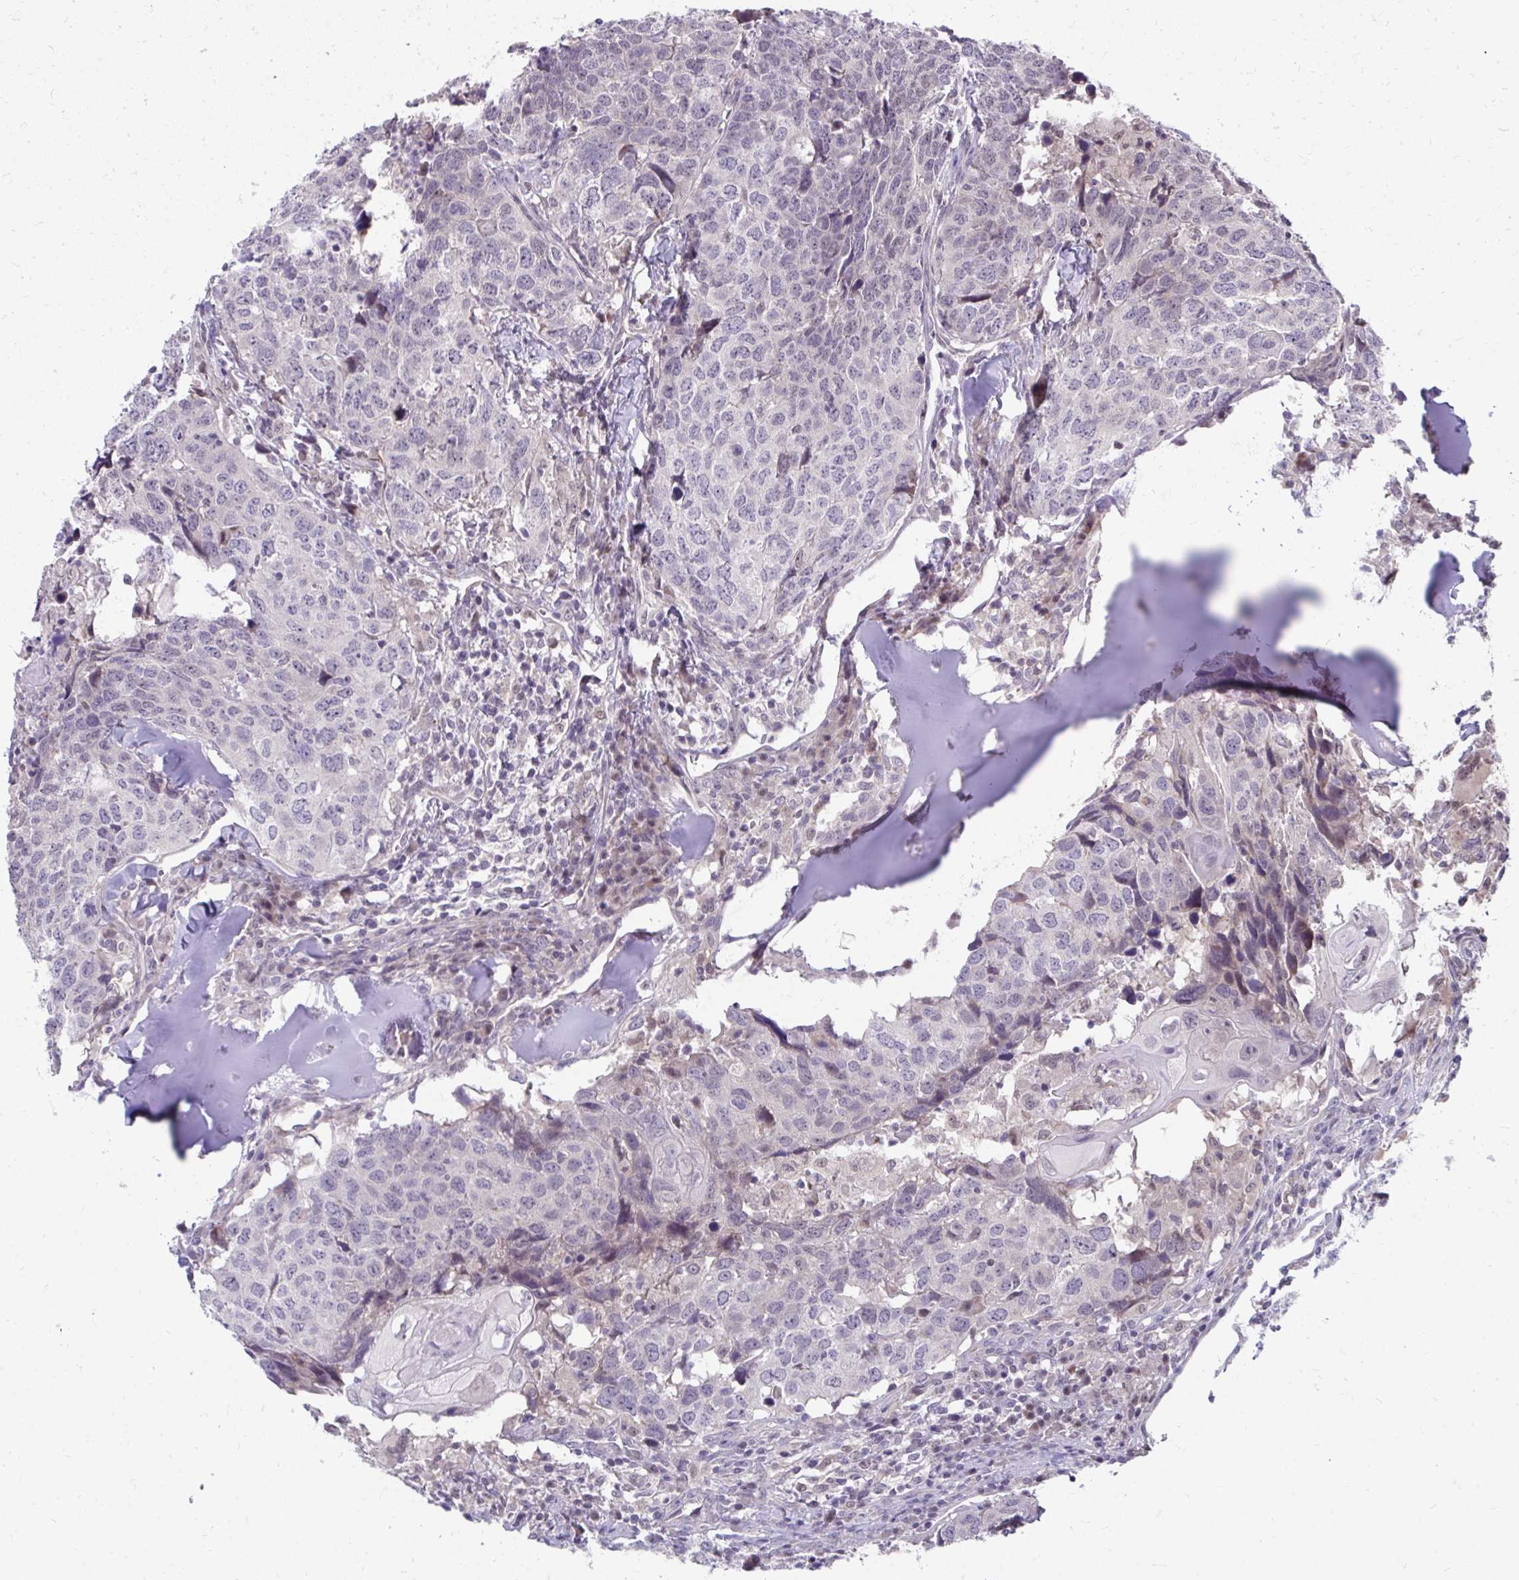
{"staining": {"intensity": "negative", "quantity": "none", "location": "none"}, "tissue": "head and neck cancer", "cell_type": "Tumor cells", "image_type": "cancer", "snomed": [{"axis": "morphology", "description": "Normal tissue, NOS"}, {"axis": "morphology", "description": "Squamous cell carcinoma, NOS"}, {"axis": "topography", "description": "Skeletal muscle"}, {"axis": "topography", "description": "Vascular tissue"}, {"axis": "topography", "description": "Peripheral nerve tissue"}, {"axis": "topography", "description": "Head-Neck"}], "caption": "A photomicrograph of human head and neck cancer (squamous cell carcinoma) is negative for staining in tumor cells. The staining is performed using DAB brown chromogen with nuclei counter-stained in using hematoxylin.", "gene": "MROH8", "patient": {"sex": "male", "age": 66}}